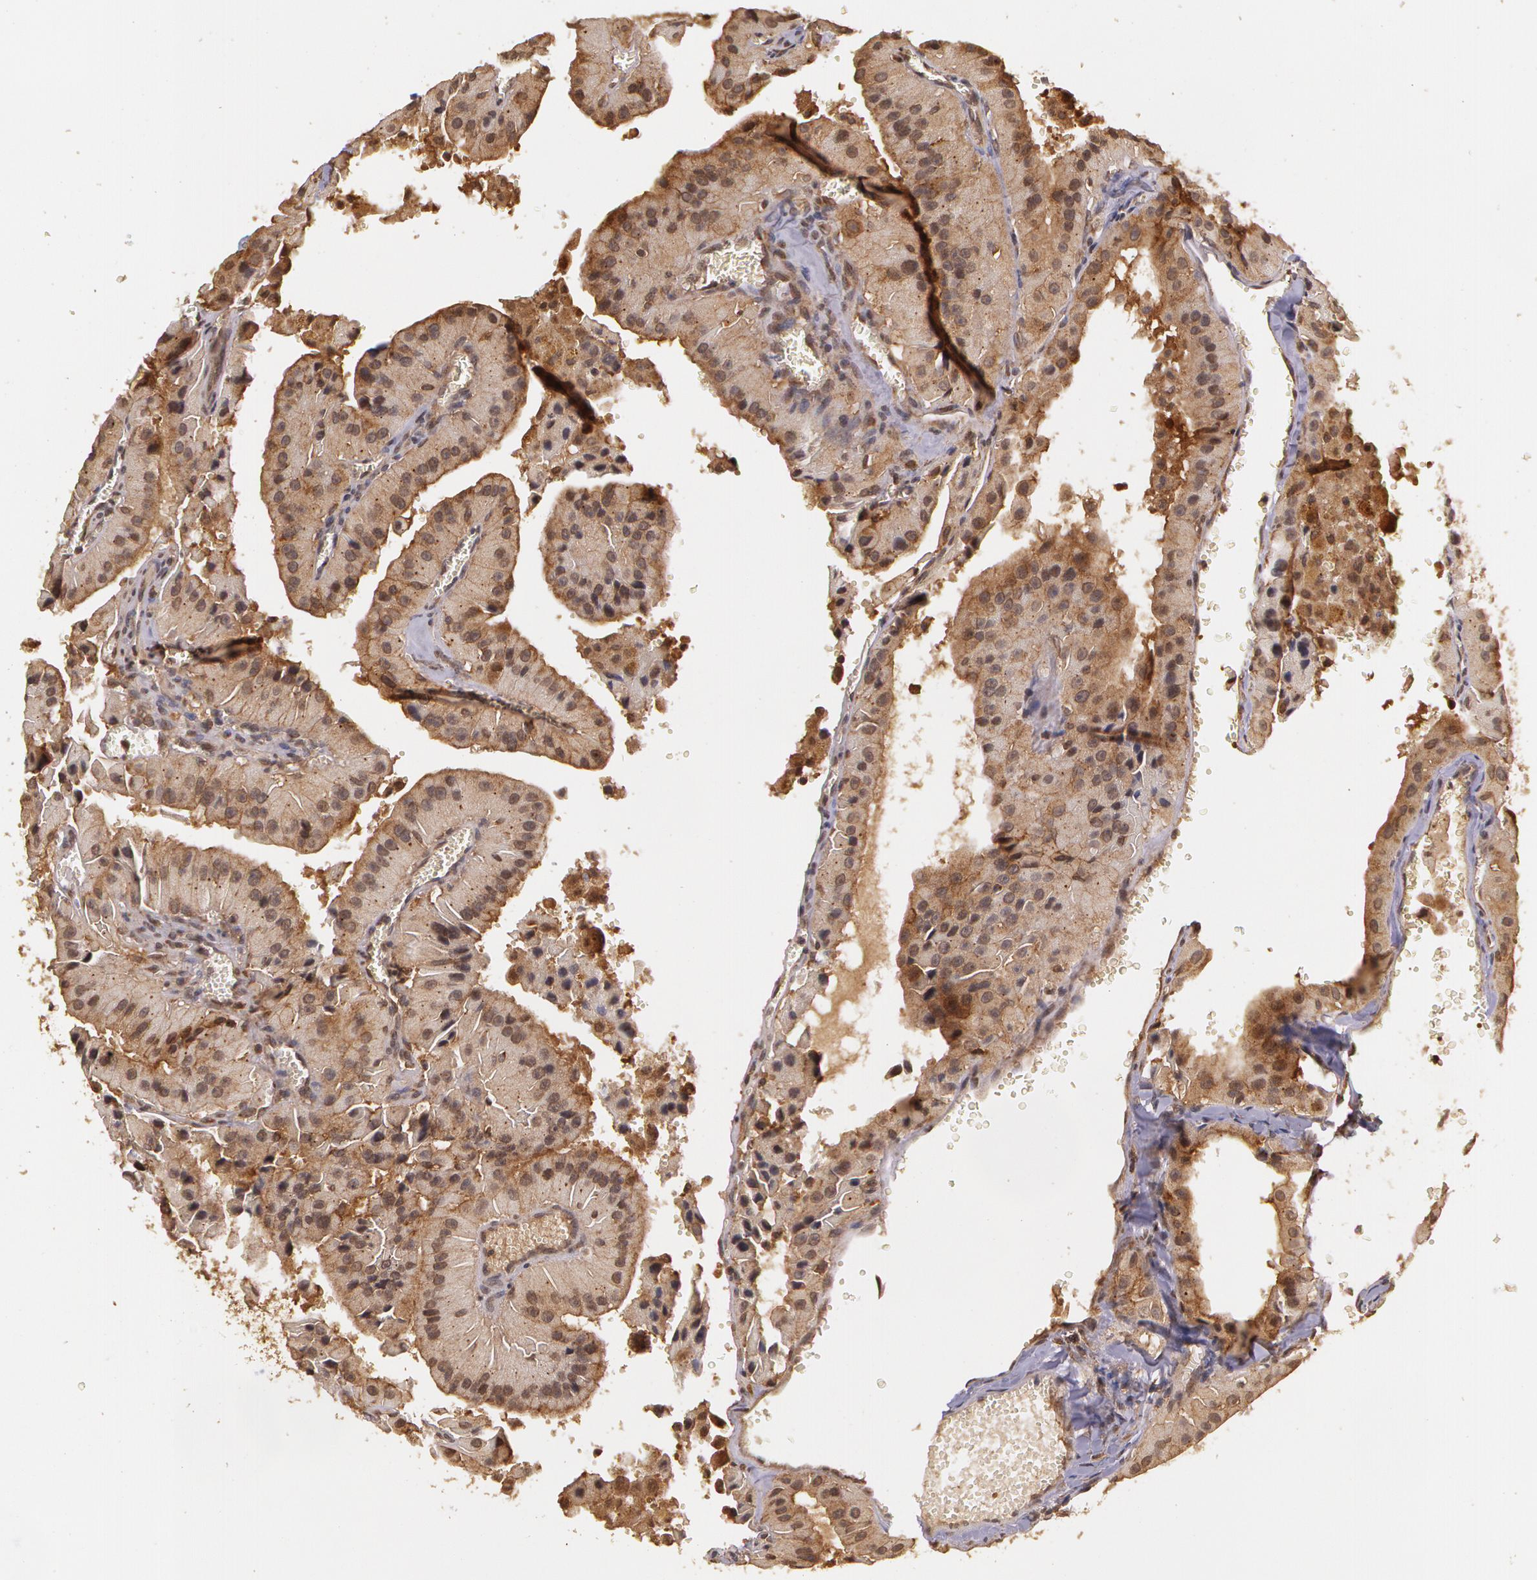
{"staining": {"intensity": "moderate", "quantity": ">75%", "location": "cytoplasmic/membranous"}, "tissue": "thyroid cancer", "cell_type": "Tumor cells", "image_type": "cancer", "snomed": [{"axis": "morphology", "description": "Carcinoma, NOS"}, {"axis": "topography", "description": "Thyroid gland"}], "caption": "Immunohistochemistry of thyroid carcinoma reveals medium levels of moderate cytoplasmic/membranous positivity in approximately >75% of tumor cells. Using DAB (brown) and hematoxylin (blue) stains, captured at high magnification using brightfield microscopy.", "gene": "ASCC2", "patient": {"sex": "male", "age": 76}}